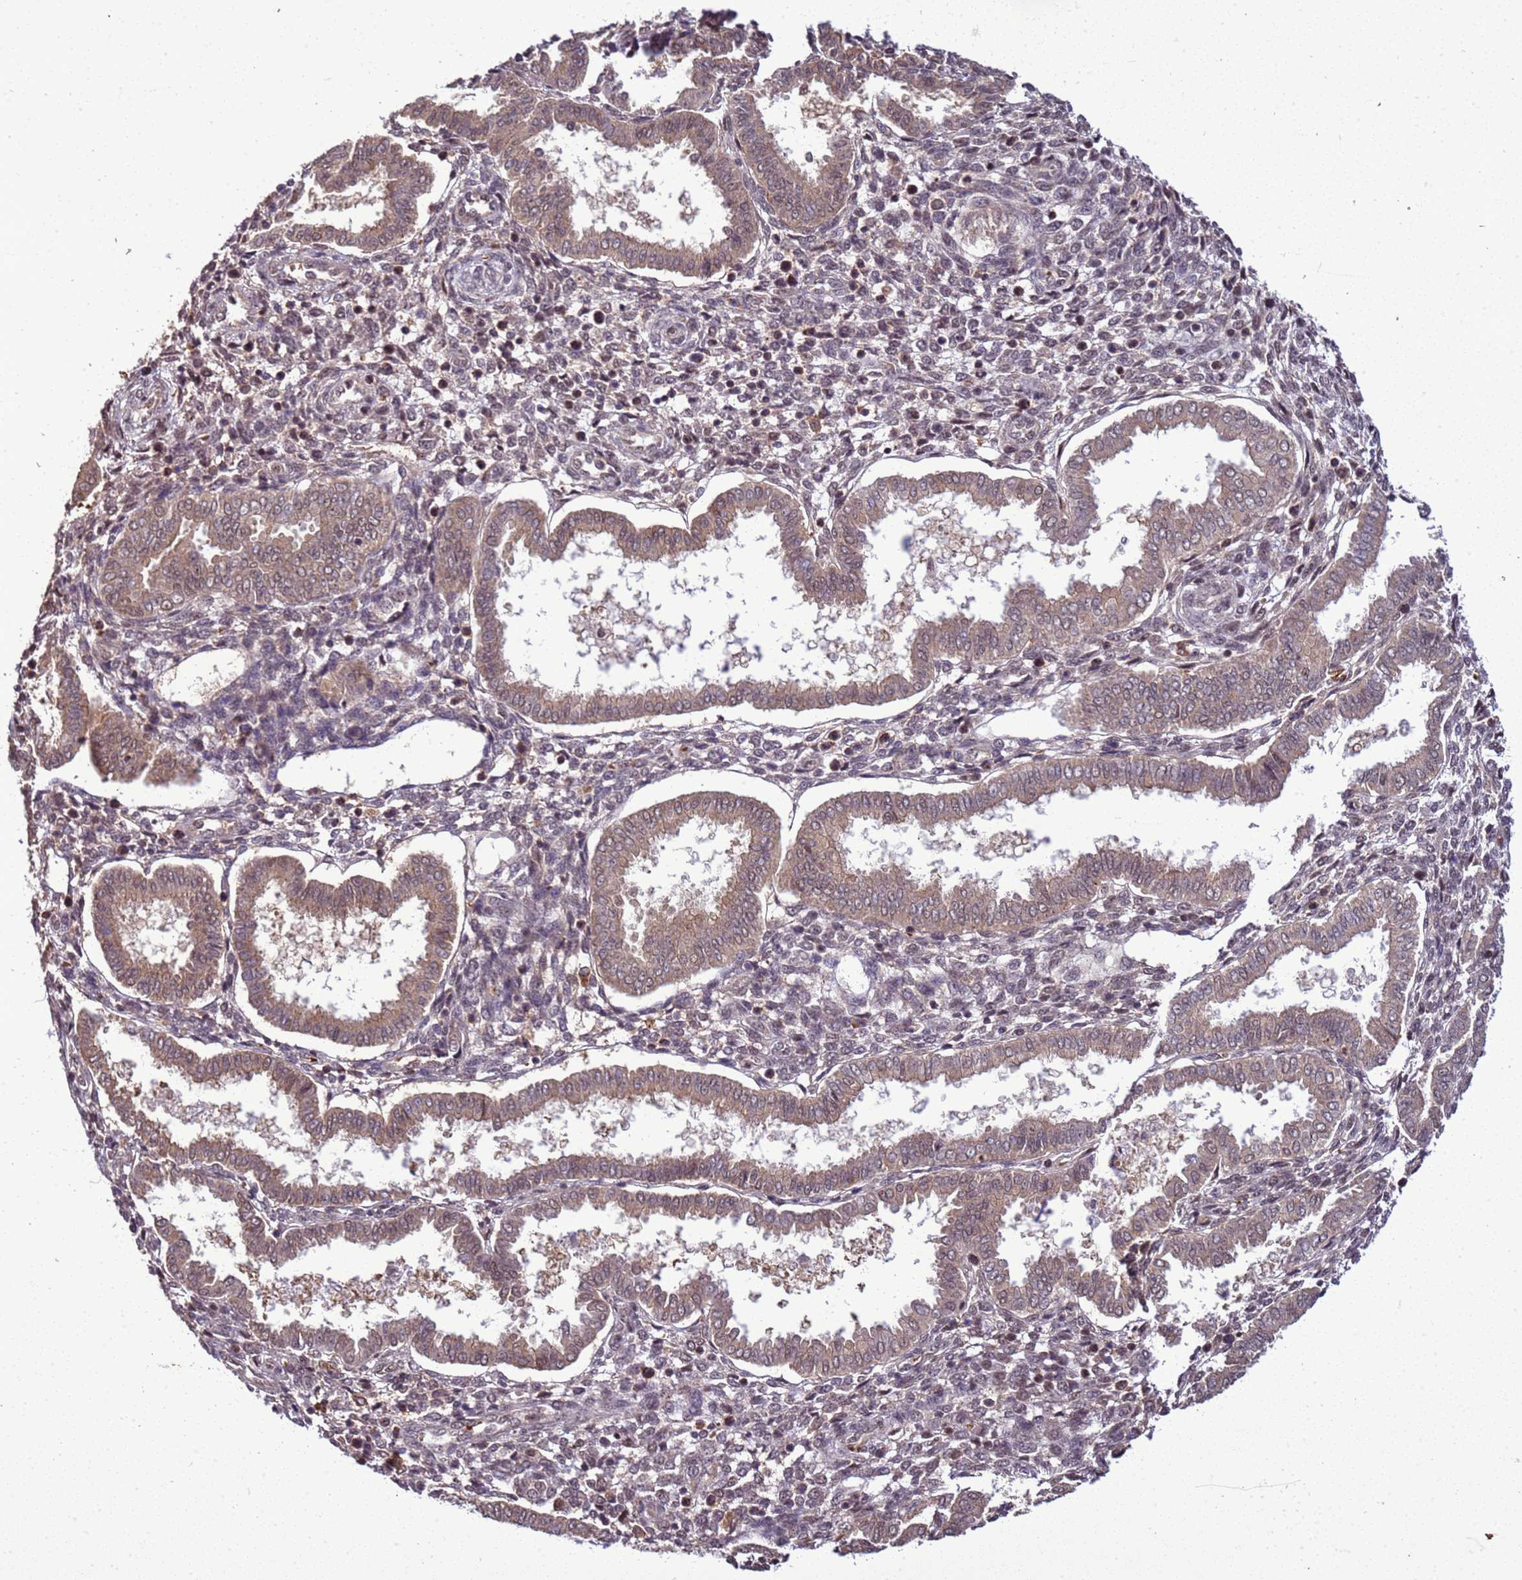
{"staining": {"intensity": "weak", "quantity": "<25%", "location": "nuclear"}, "tissue": "endometrium", "cell_type": "Cells in endometrial stroma", "image_type": "normal", "snomed": [{"axis": "morphology", "description": "Normal tissue, NOS"}, {"axis": "topography", "description": "Endometrium"}], "caption": "Immunohistochemistry (IHC) histopathology image of normal human endometrium stained for a protein (brown), which exhibits no expression in cells in endometrial stroma.", "gene": "GEN1", "patient": {"sex": "female", "age": 24}}